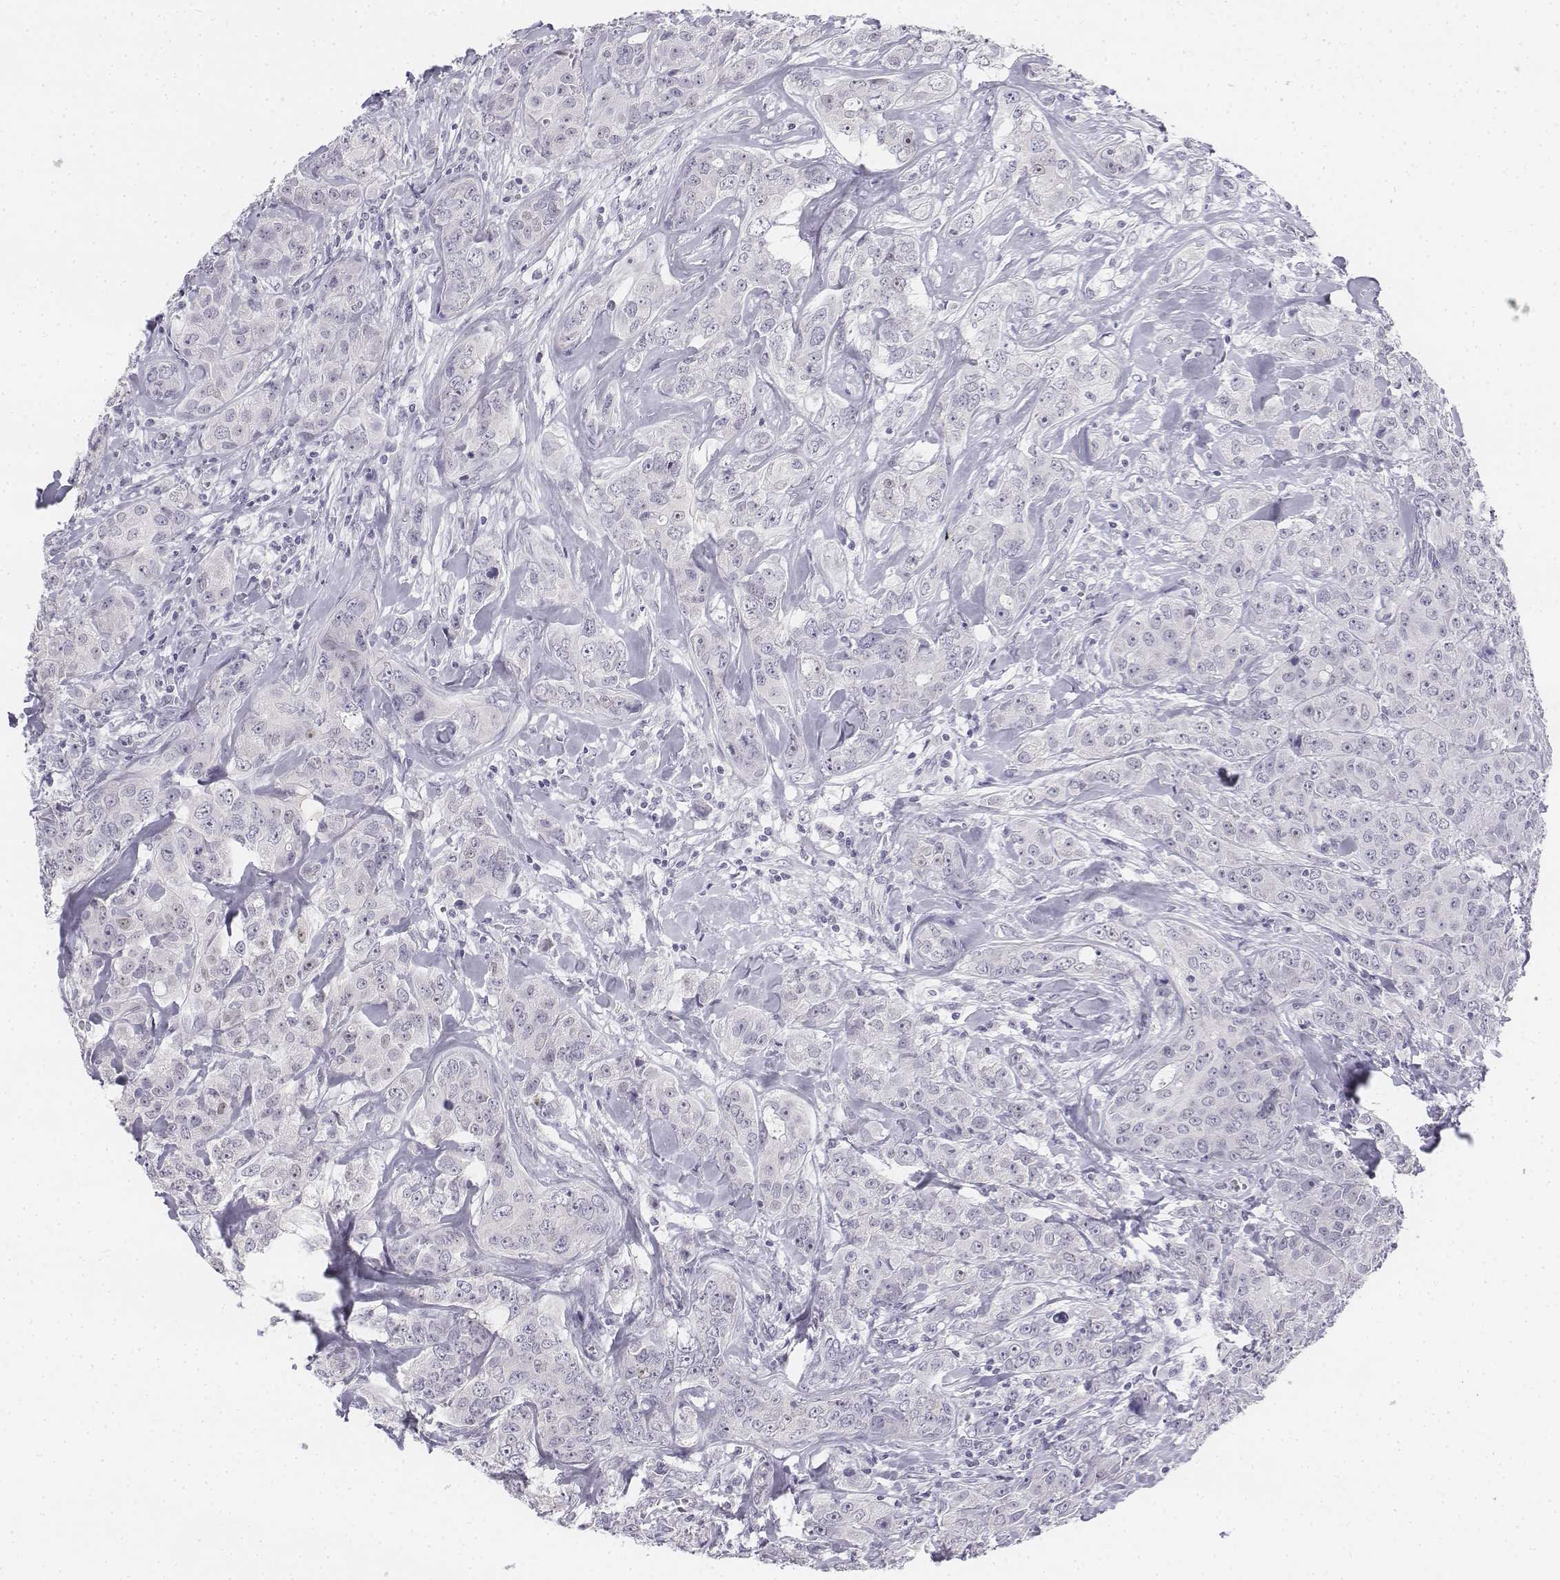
{"staining": {"intensity": "negative", "quantity": "none", "location": "none"}, "tissue": "breast cancer", "cell_type": "Tumor cells", "image_type": "cancer", "snomed": [{"axis": "morphology", "description": "Duct carcinoma"}, {"axis": "topography", "description": "Breast"}], "caption": "Tumor cells show no significant protein staining in breast infiltrating ductal carcinoma.", "gene": "UCN2", "patient": {"sex": "female", "age": 43}}